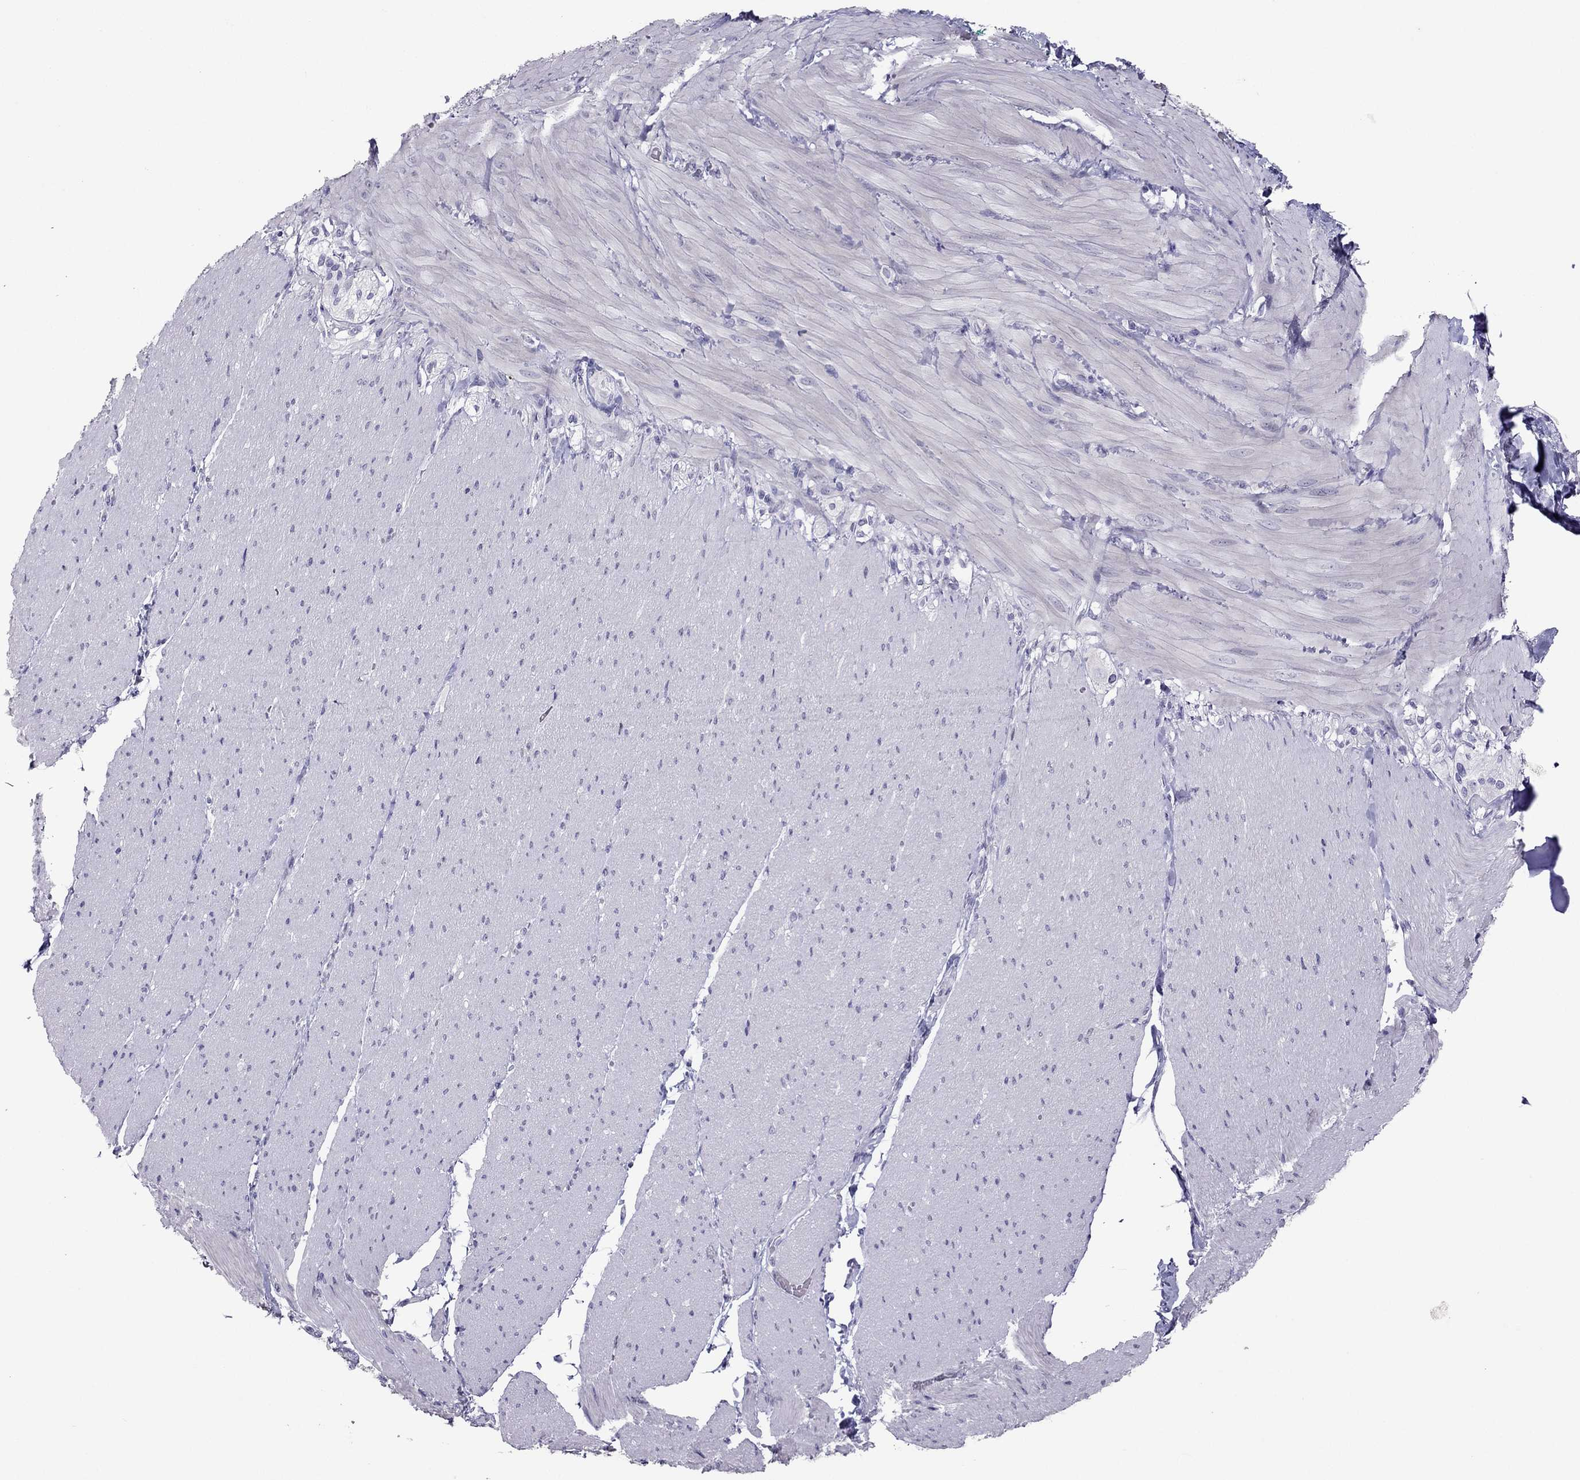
{"staining": {"intensity": "negative", "quantity": "none", "location": "none"}, "tissue": "soft tissue", "cell_type": "Fibroblasts", "image_type": "normal", "snomed": [{"axis": "morphology", "description": "Normal tissue, NOS"}, {"axis": "topography", "description": "Smooth muscle"}, {"axis": "topography", "description": "Duodenum"}, {"axis": "topography", "description": "Peripheral nerve tissue"}], "caption": "IHC photomicrograph of unremarkable soft tissue: soft tissue stained with DAB shows no significant protein staining in fibroblasts.", "gene": "RGS8", "patient": {"sex": "female", "age": 61}}